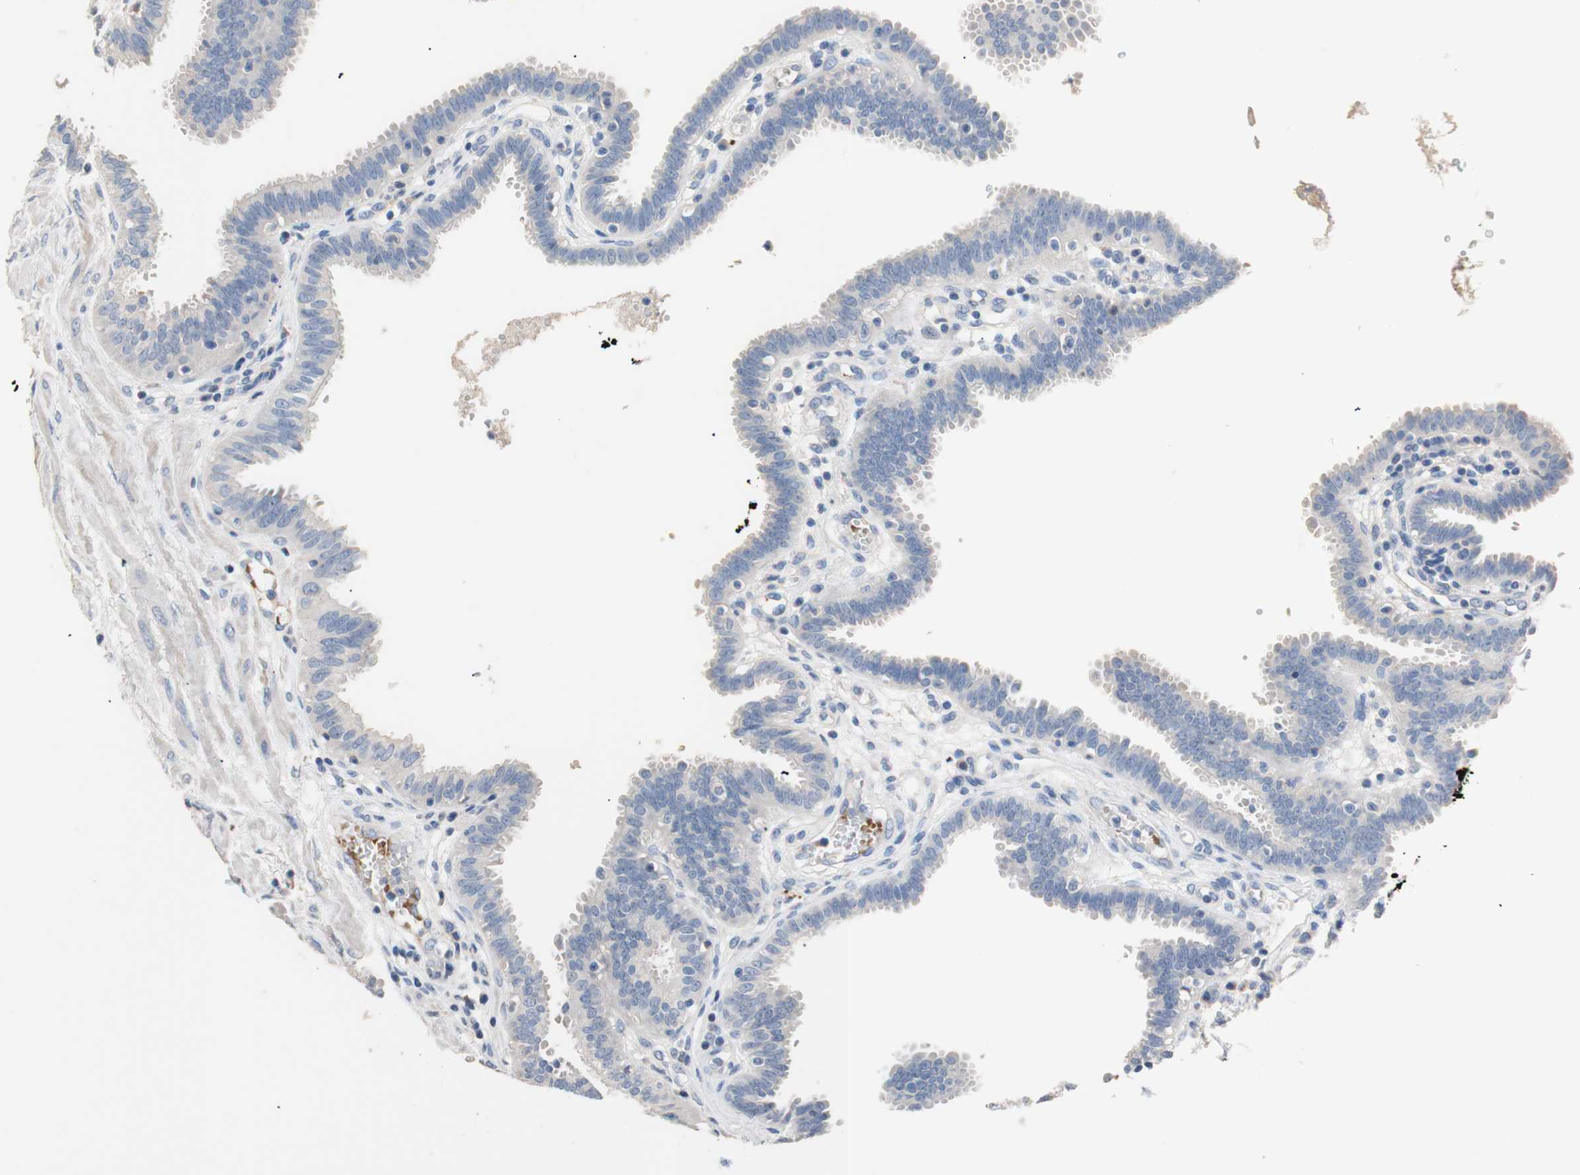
{"staining": {"intensity": "weak", "quantity": ">75%", "location": "cytoplasmic/membranous"}, "tissue": "fallopian tube", "cell_type": "Glandular cells", "image_type": "normal", "snomed": [{"axis": "morphology", "description": "Normal tissue, NOS"}, {"axis": "topography", "description": "Fallopian tube"}], "caption": "Immunohistochemical staining of unremarkable human fallopian tube reveals >75% levels of weak cytoplasmic/membranous protein positivity in approximately >75% of glandular cells. Nuclei are stained in blue.", "gene": "CDON", "patient": {"sex": "female", "age": 32}}